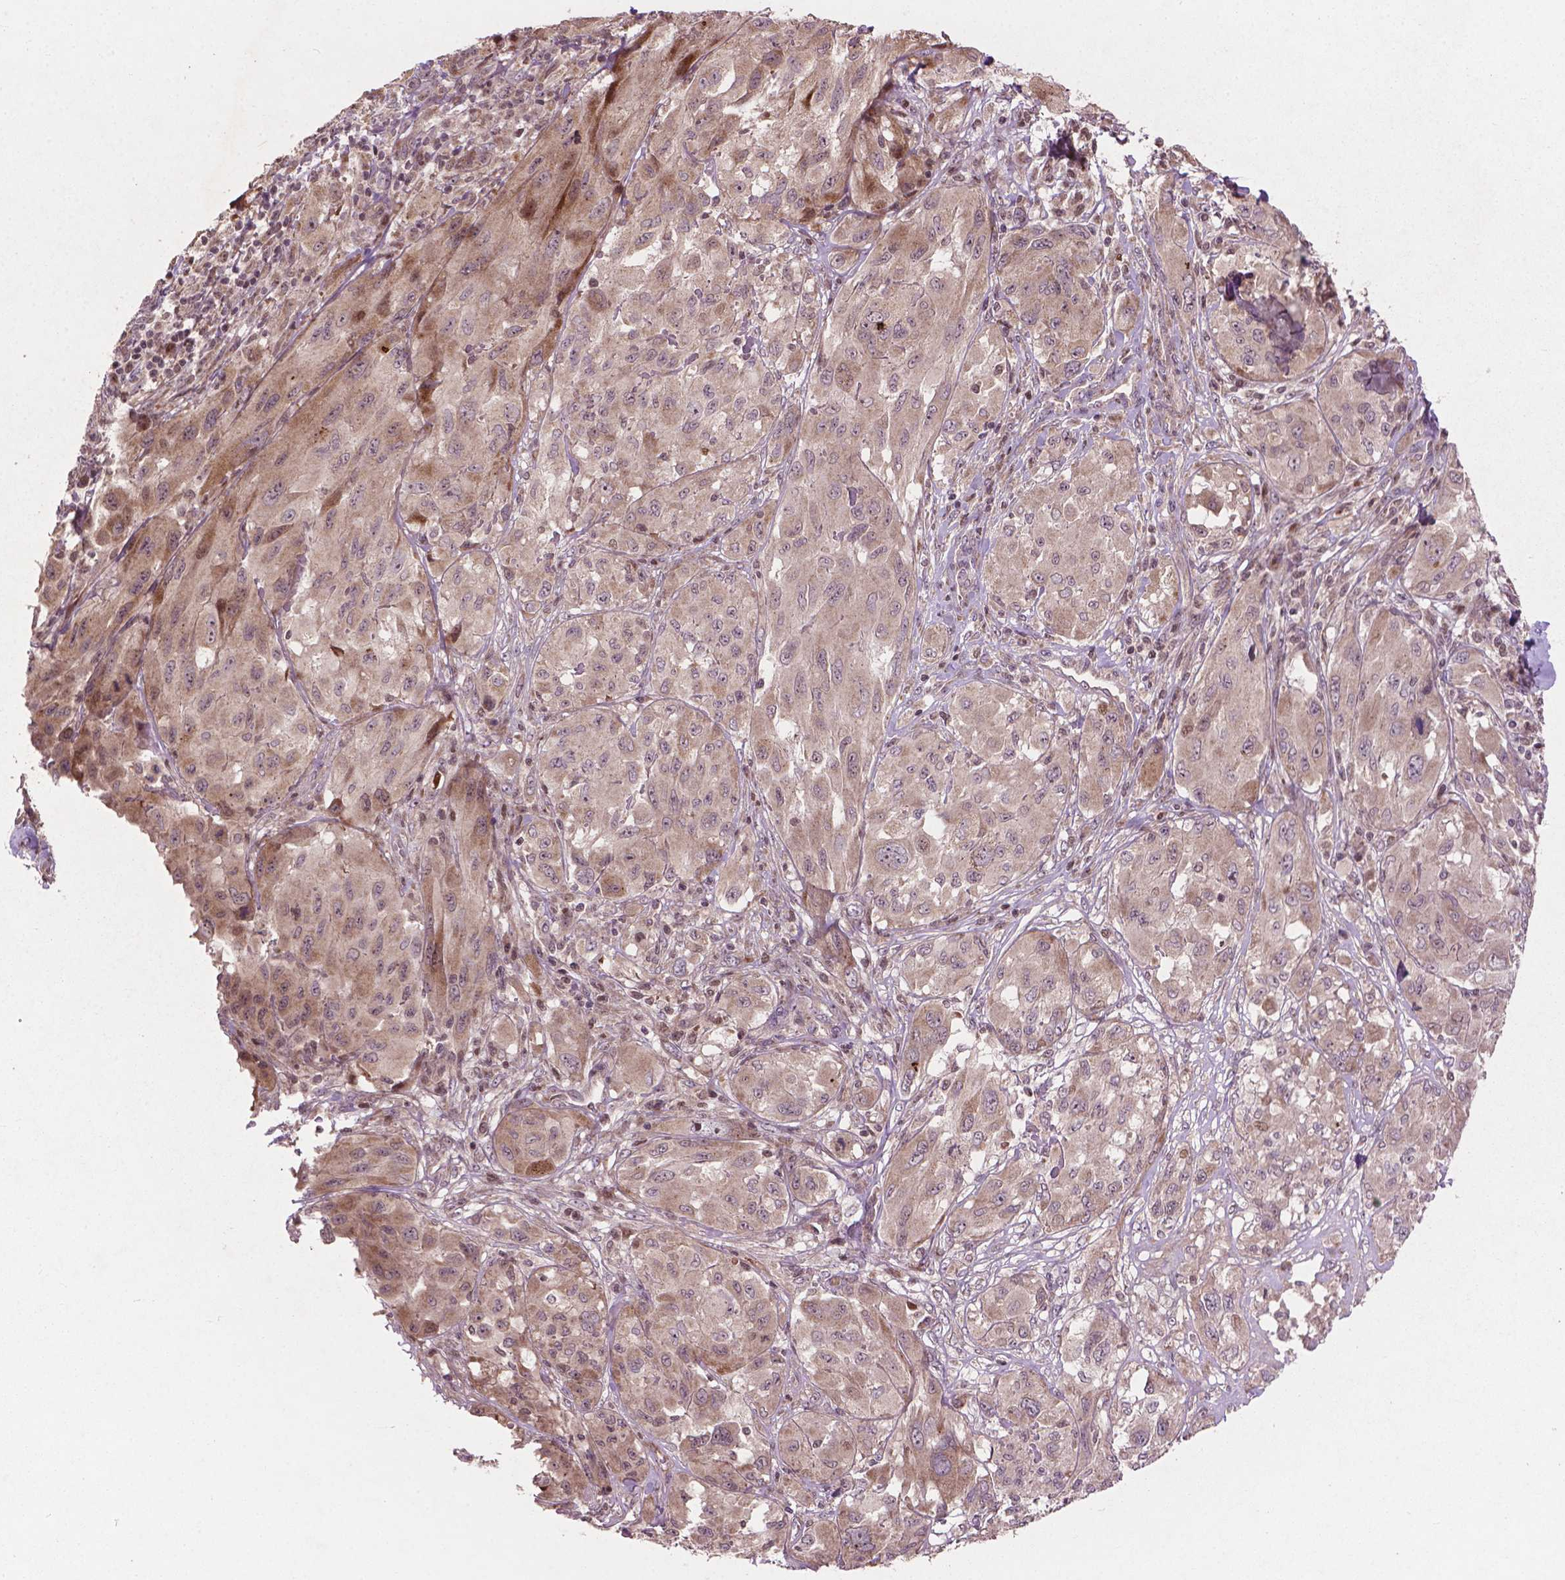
{"staining": {"intensity": "moderate", "quantity": "25%-75%", "location": "cytoplasmic/membranous"}, "tissue": "melanoma", "cell_type": "Tumor cells", "image_type": "cancer", "snomed": [{"axis": "morphology", "description": "Malignant melanoma, NOS"}, {"axis": "topography", "description": "Skin"}], "caption": "Tumor cells show medium levels of moderate cytoplasmic/membranous staining in about 25%-75% of cells in melanoma.", "gene": "B3GALNT2", "patient": {"sex": "female", "age": 91}}